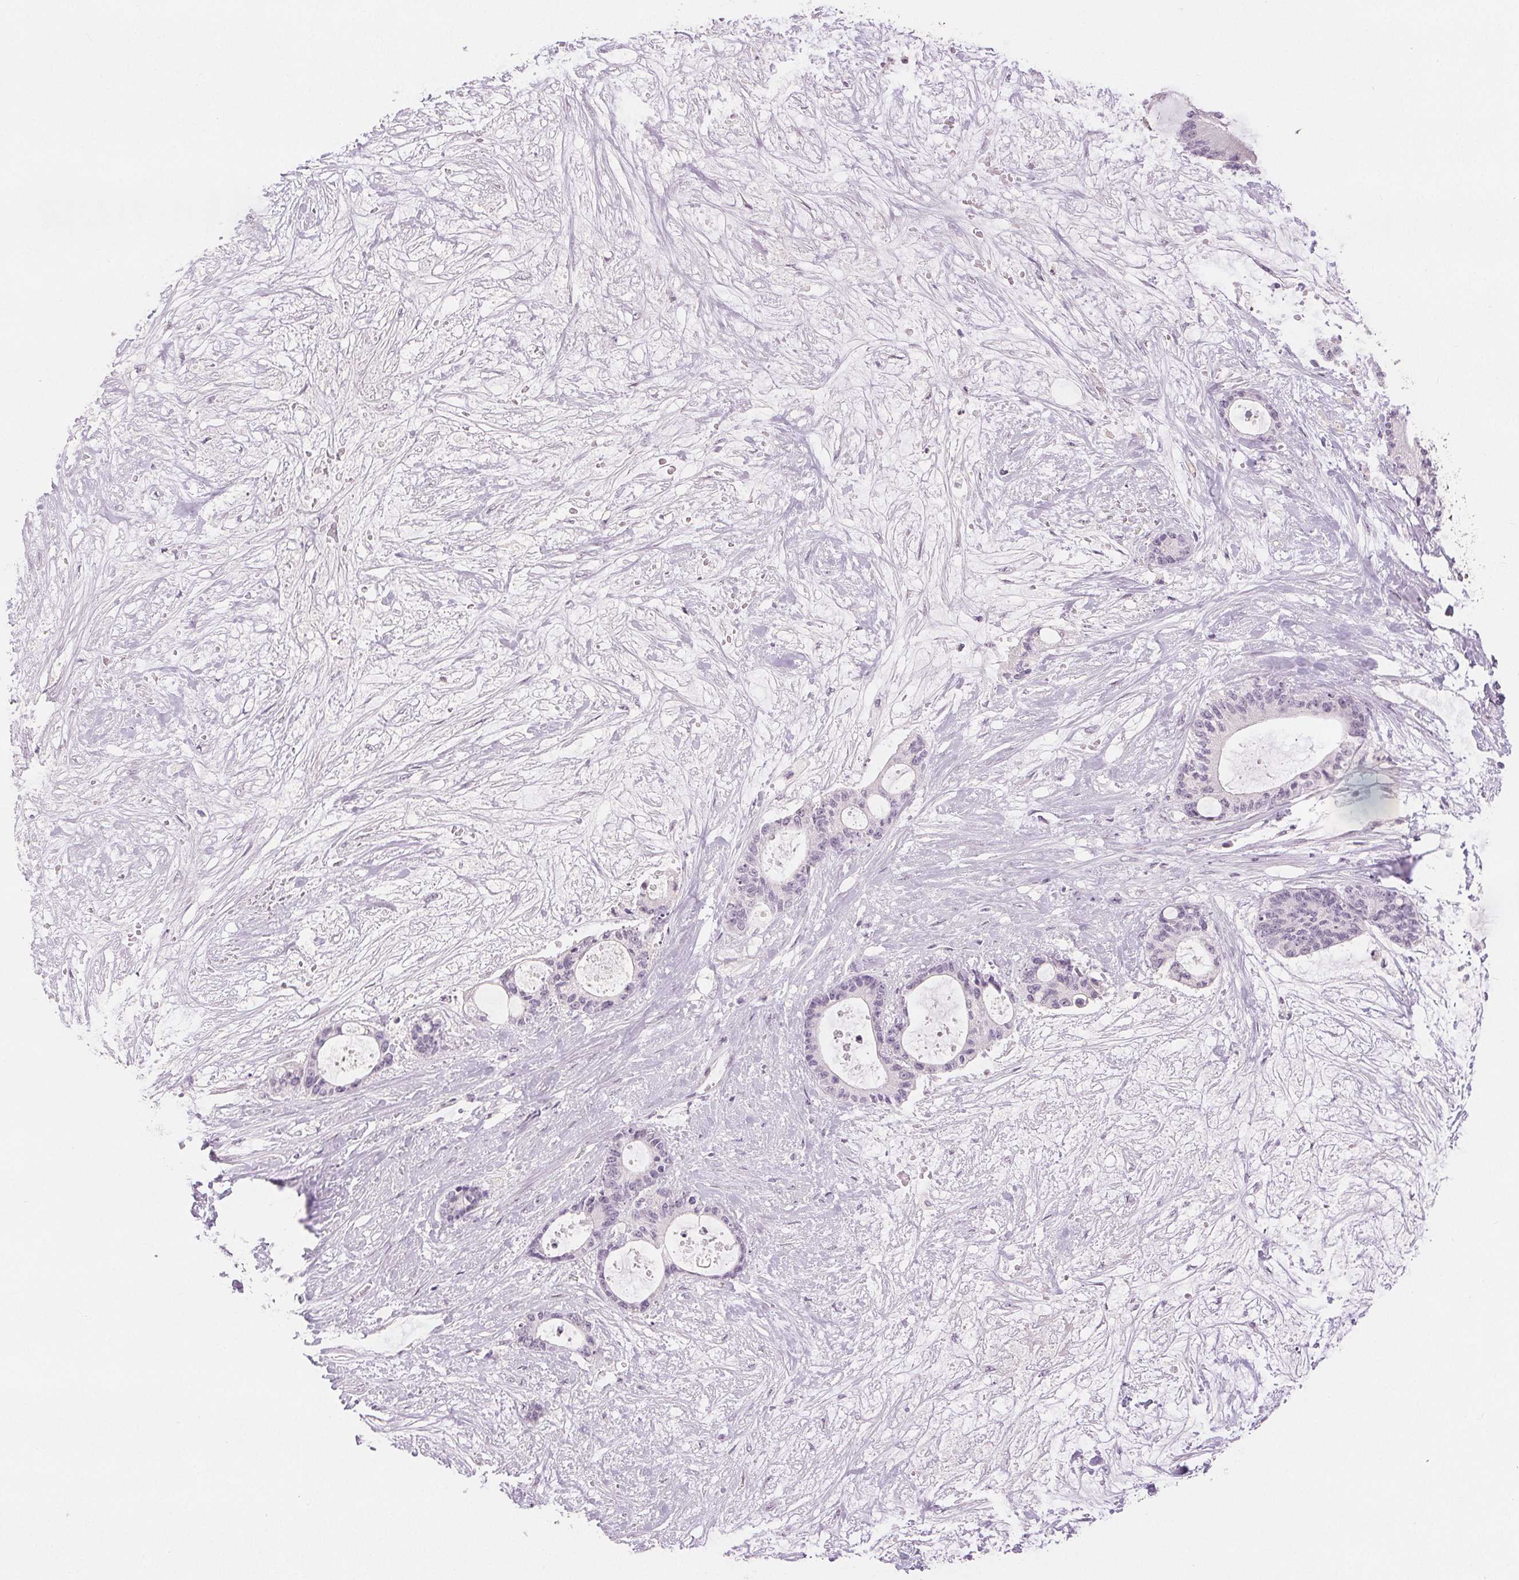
{"staining": {"intensity": "negative", "quantity": "none", "location": "none"}, "tissue": "liver cancer", "cell_type": "Tumor cells", "image_type": "cancer", "snomed": [{"axis": "morphology", "description": "Normal tissue, NOS"}, {"axis": "morphology", "description": "Cholangiocarcinoma"}, {"axis": "topography", "description": "Liver"}, {"axis": "topography", "description": "Peripheral nerve tissue"}], "caption": "Tumor cells are negative for protein expression in human cholangiocarcinoma (liver).", "gene": "SLC27A5", "patient": {"sex": "female", "age": 73}}